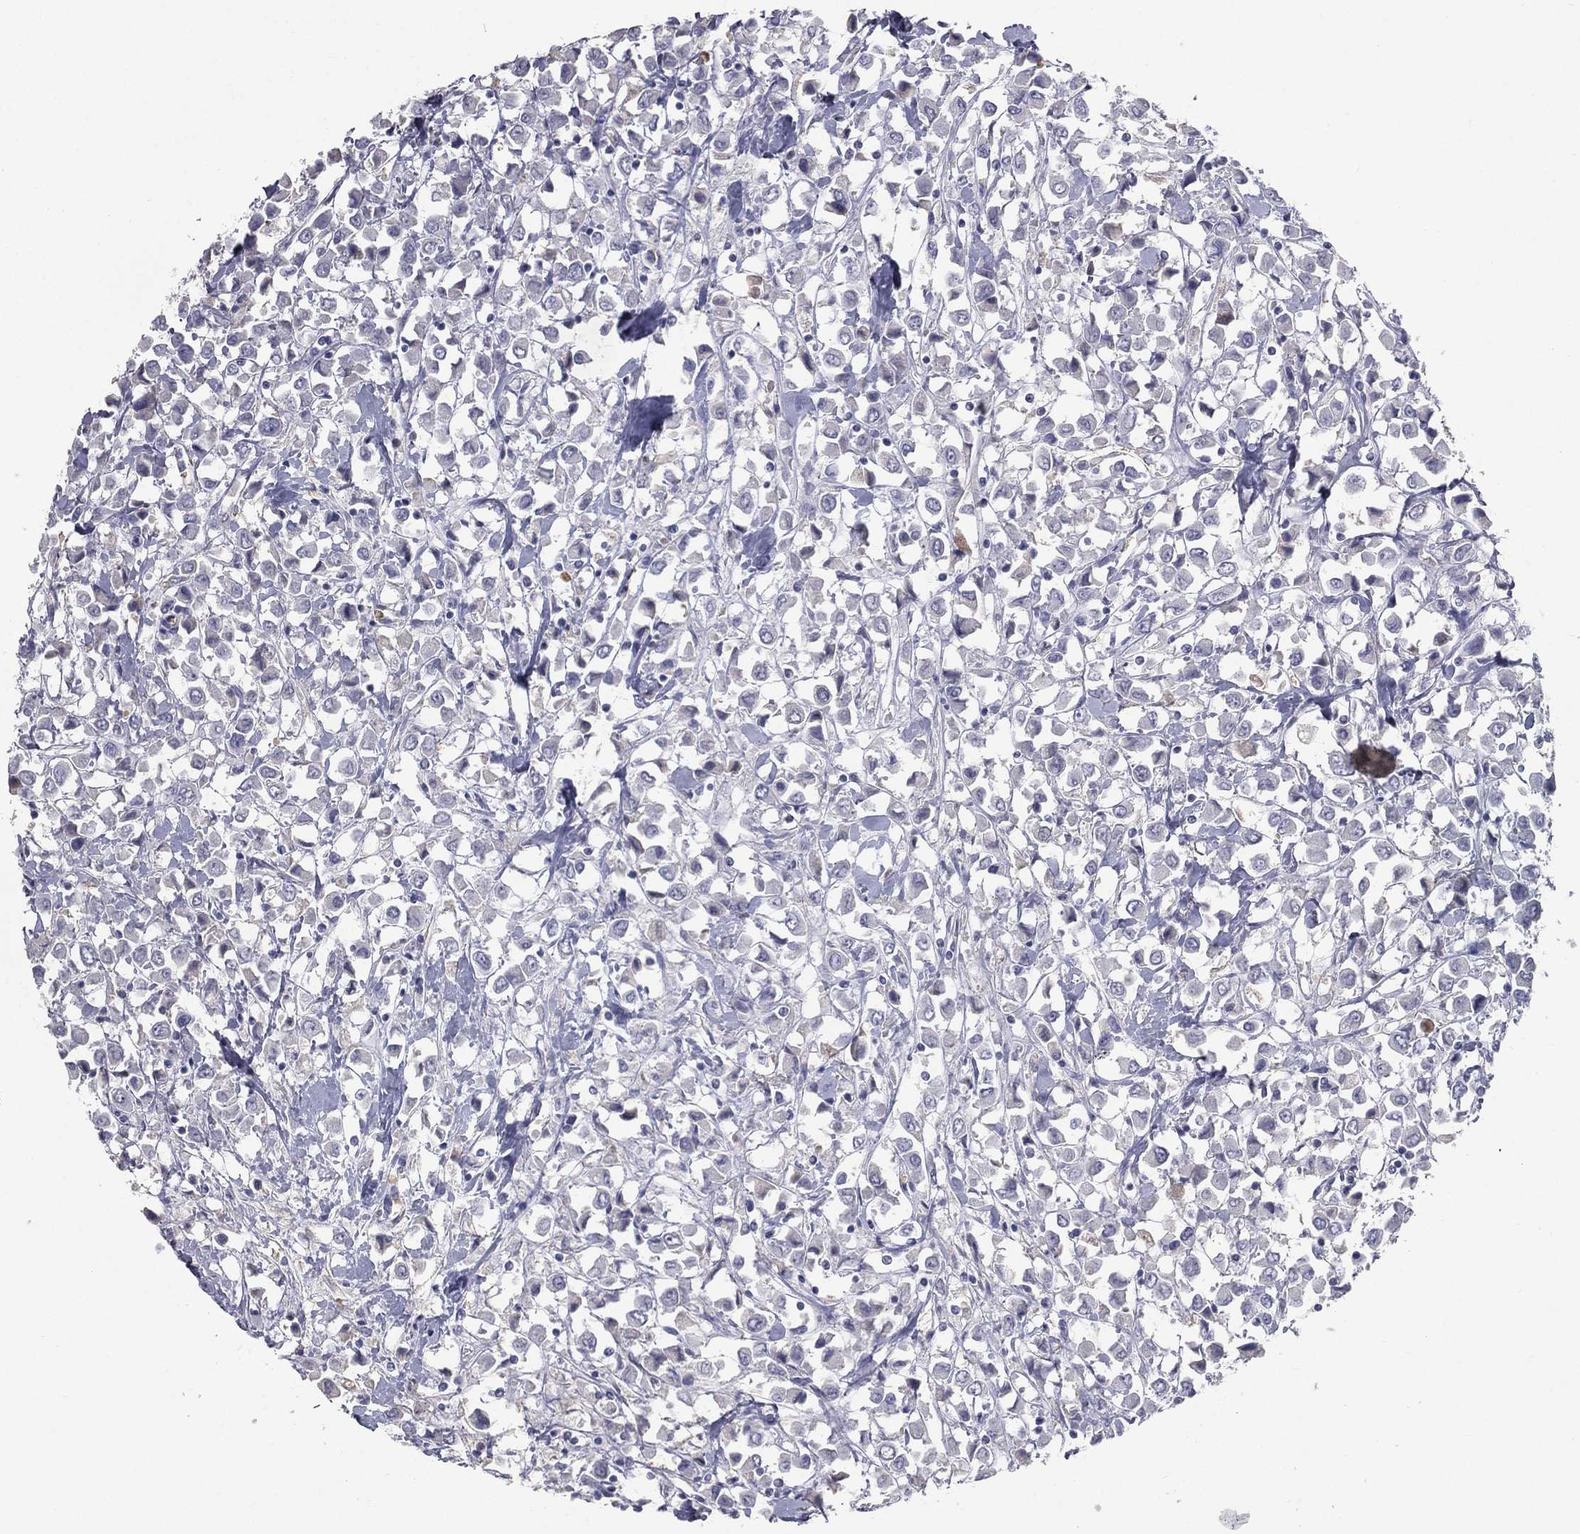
{"staining": {"intensity": "negative", "quantity": "none", "location": "none"}, "tissue": "breast cancer", "cell_type": "Tumor cells", "image_type": "cancer", "snomed": [{"axis": "morphology", "description": "Duct carcinoma"}, {"axis": "topography", "description": "Breast"}], "caption": "Immunohistochemistry (IHC) of human infiltrating ductal carcinoma (breast) displays no positivity in tumor cells. (DAB (3,3'-diaminobenzidine) IHC, high magnification).", "gene": "ESX1", "patient": {"sex": "female", "age": 61}}